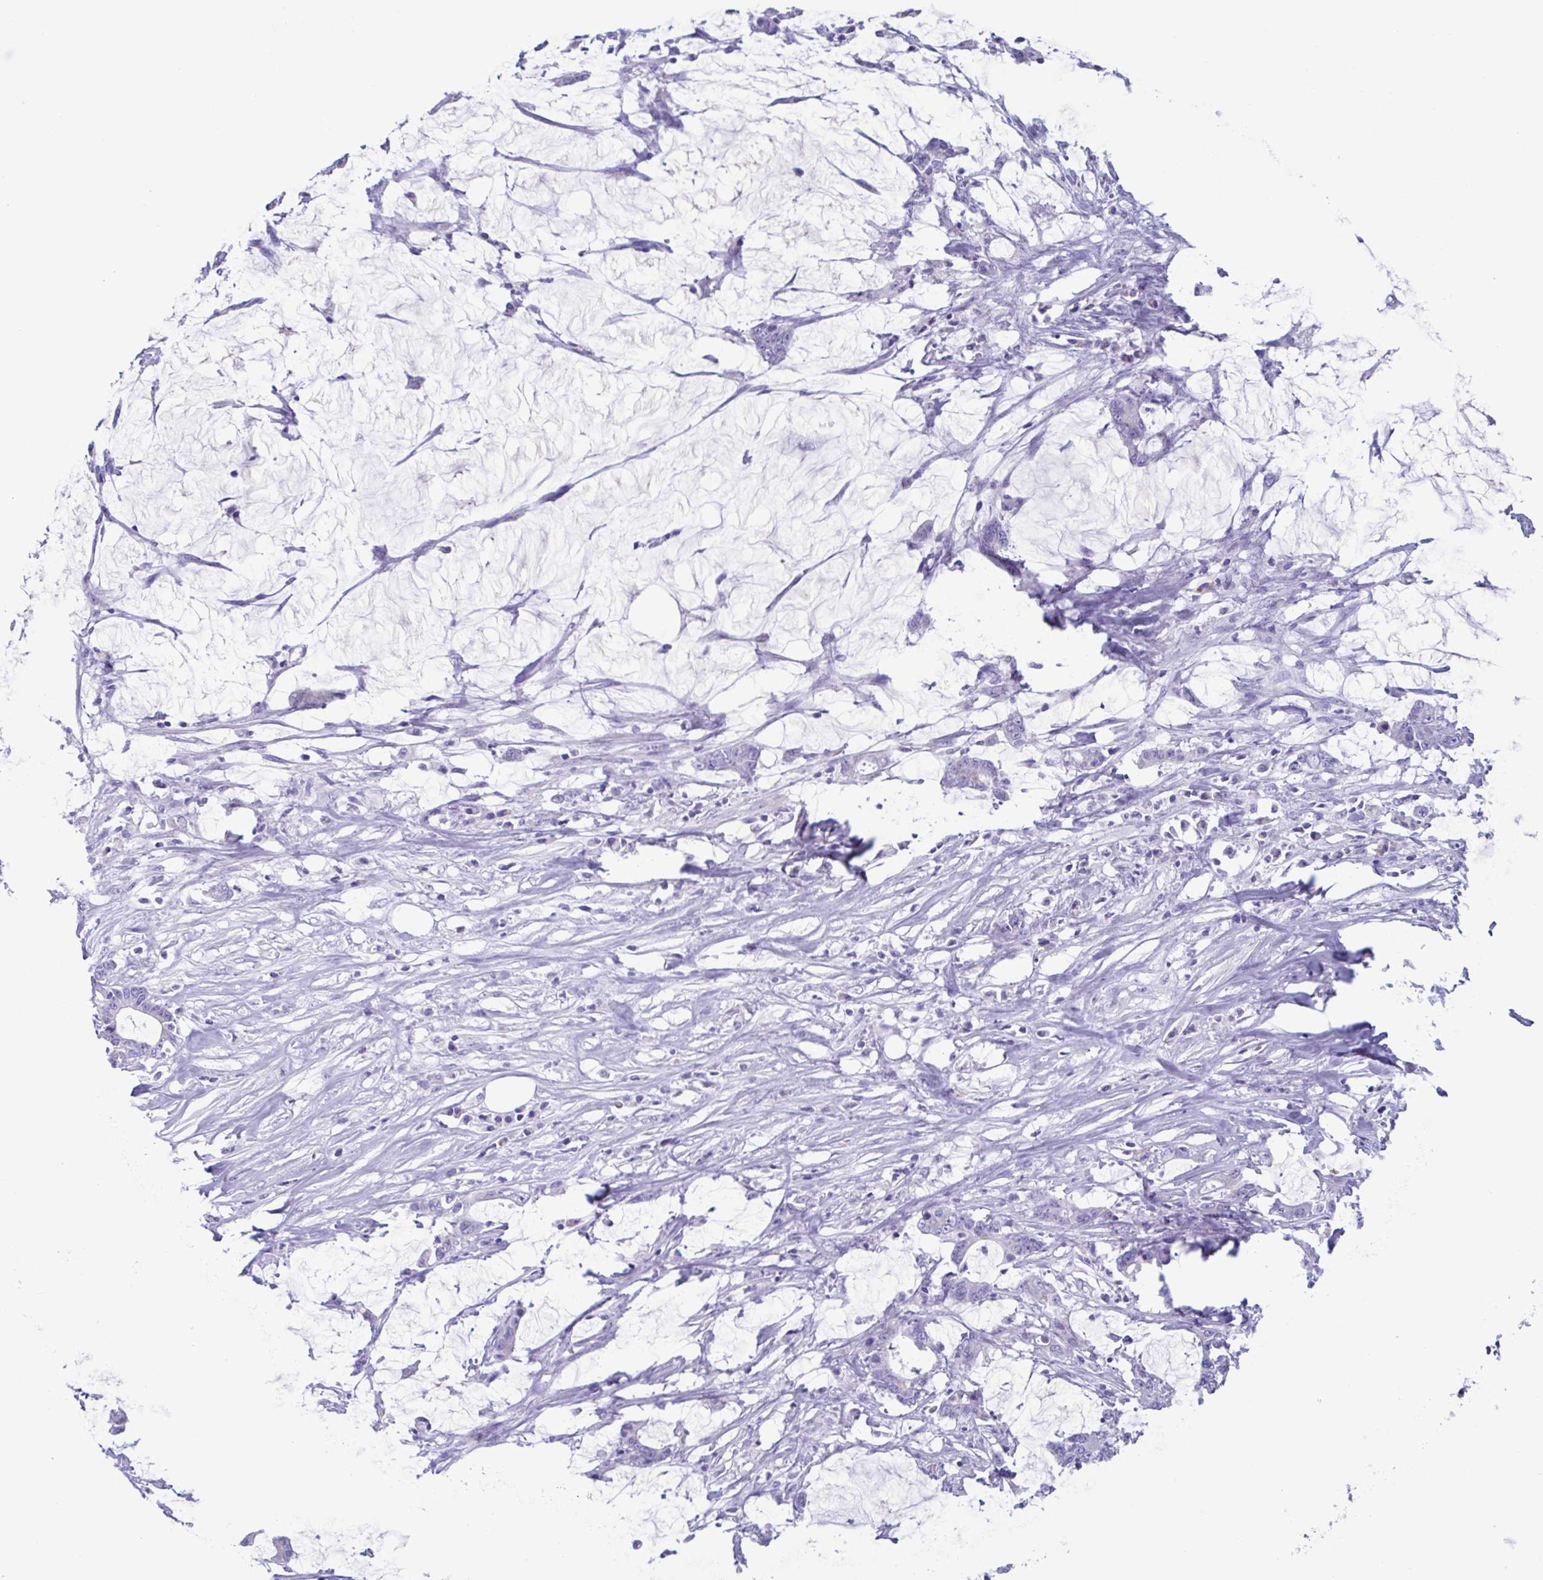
{"staining": {"intensity": "negative", "quantity": "none", "location": "none"}, "tissue": "stomach cancer", "cell_type": "Tumor cells", "image_type": "cancer", "snomed": [{"axis": "morphology", "description": "Adenocarcinoma, NOS"}, {"axis": "topography", "description": "Stomach, upper"}], "caption": "There is no significant positivity in tumor cells of stomach cancer (adenocarcinoma). (Immunohistochemistry (ihc), brightfield microscopy, high magnification).", "gene": "ACTRT3", "patient": {"sex": "male", "age": 68}}